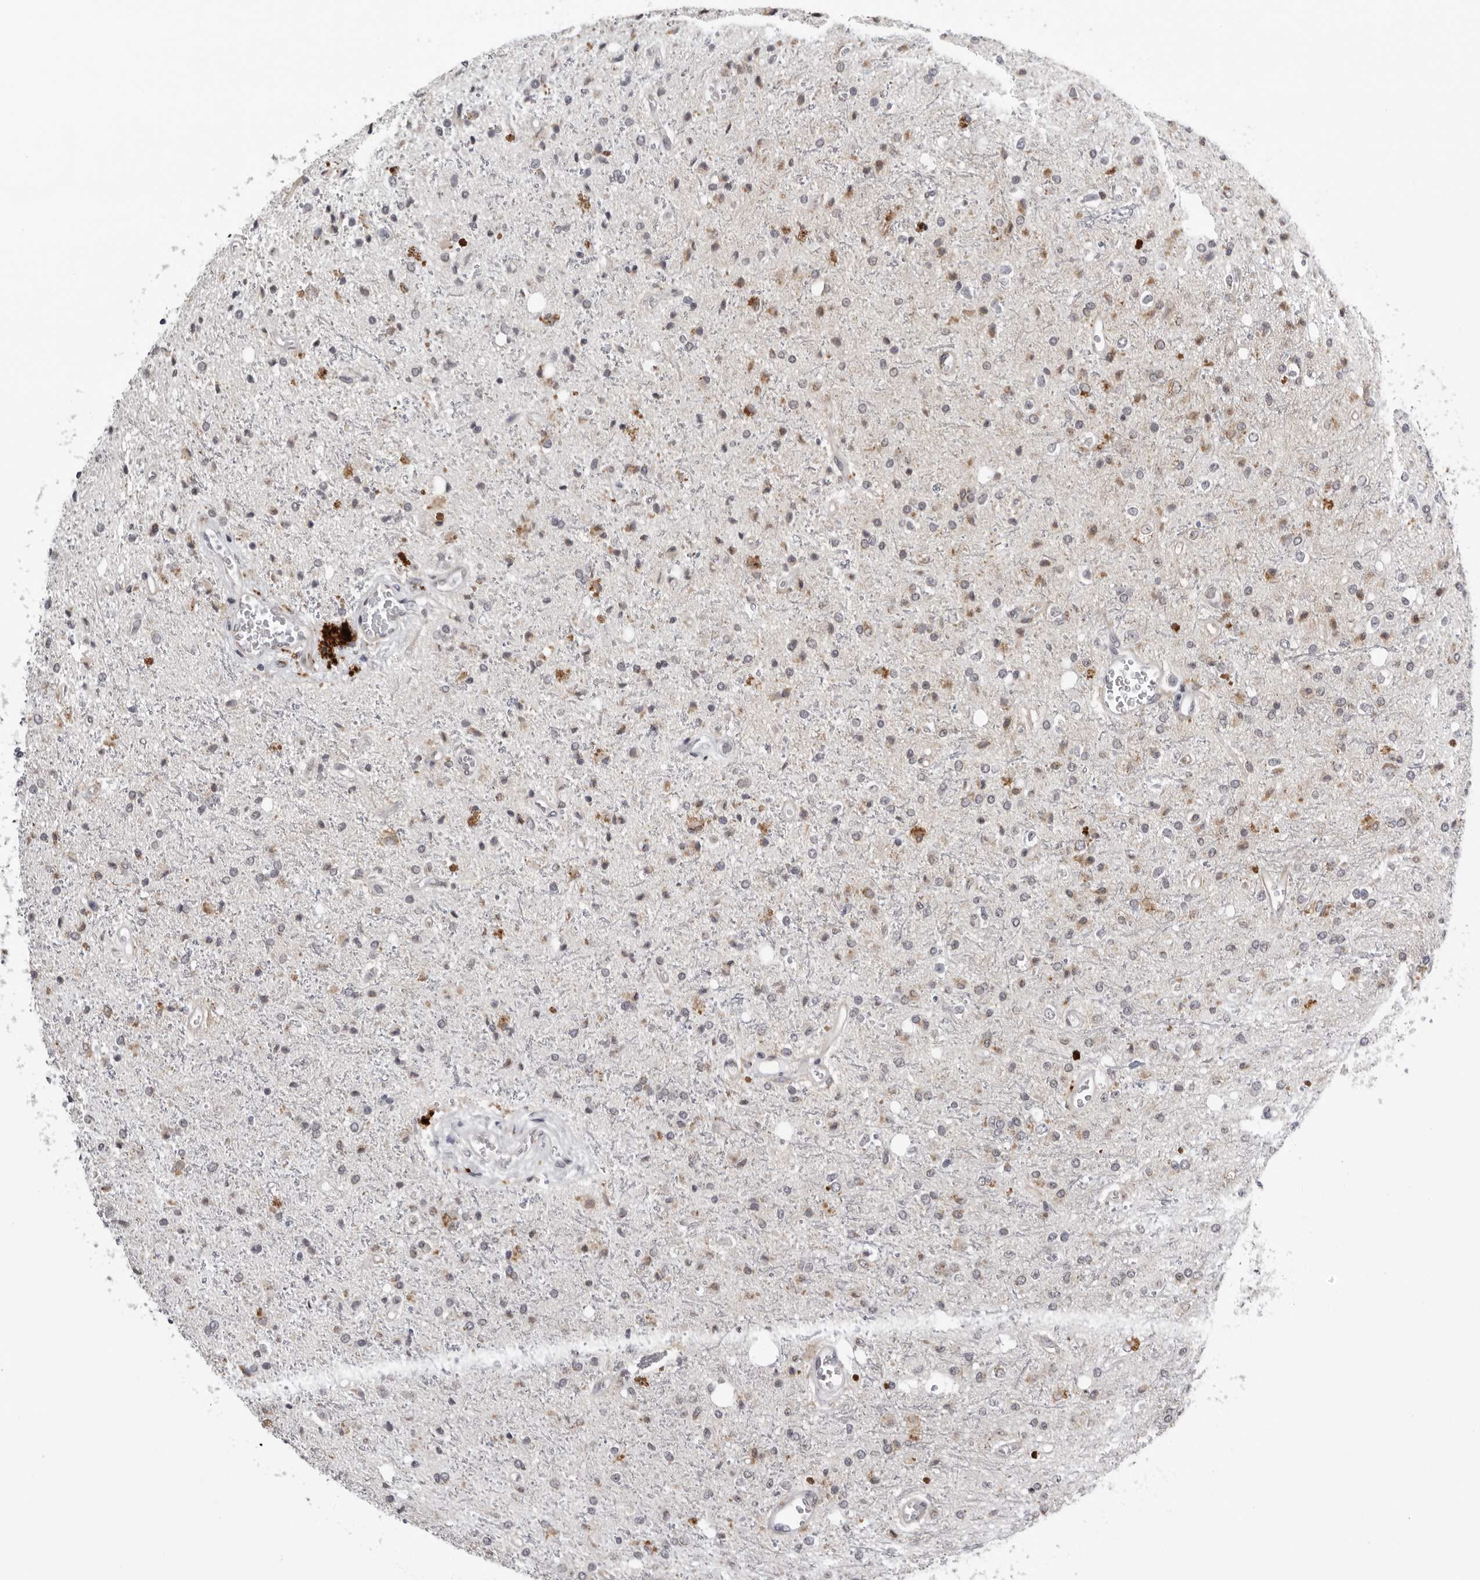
{"staining": {"intensity": "moderate", "quantity": "<25%", "location": "cytoplasmic/membranous"}, "tissue": "glioma", "cell_type": "Tumor cells", "image_type": "cancer", "snomed": [{"axis": "morphology", "description": "Glioma, malignant, High grade"}, {"axis": "topography", "description": "Brain"}], "caption": "A high-resolution micrograph shows IHC staining of glioma, which exhibits moderate cytoplasmic/membranous staining in about <25% of tumor cells.", "gene": "CPT2", "patient": {"sex": "male", "age": 47}}